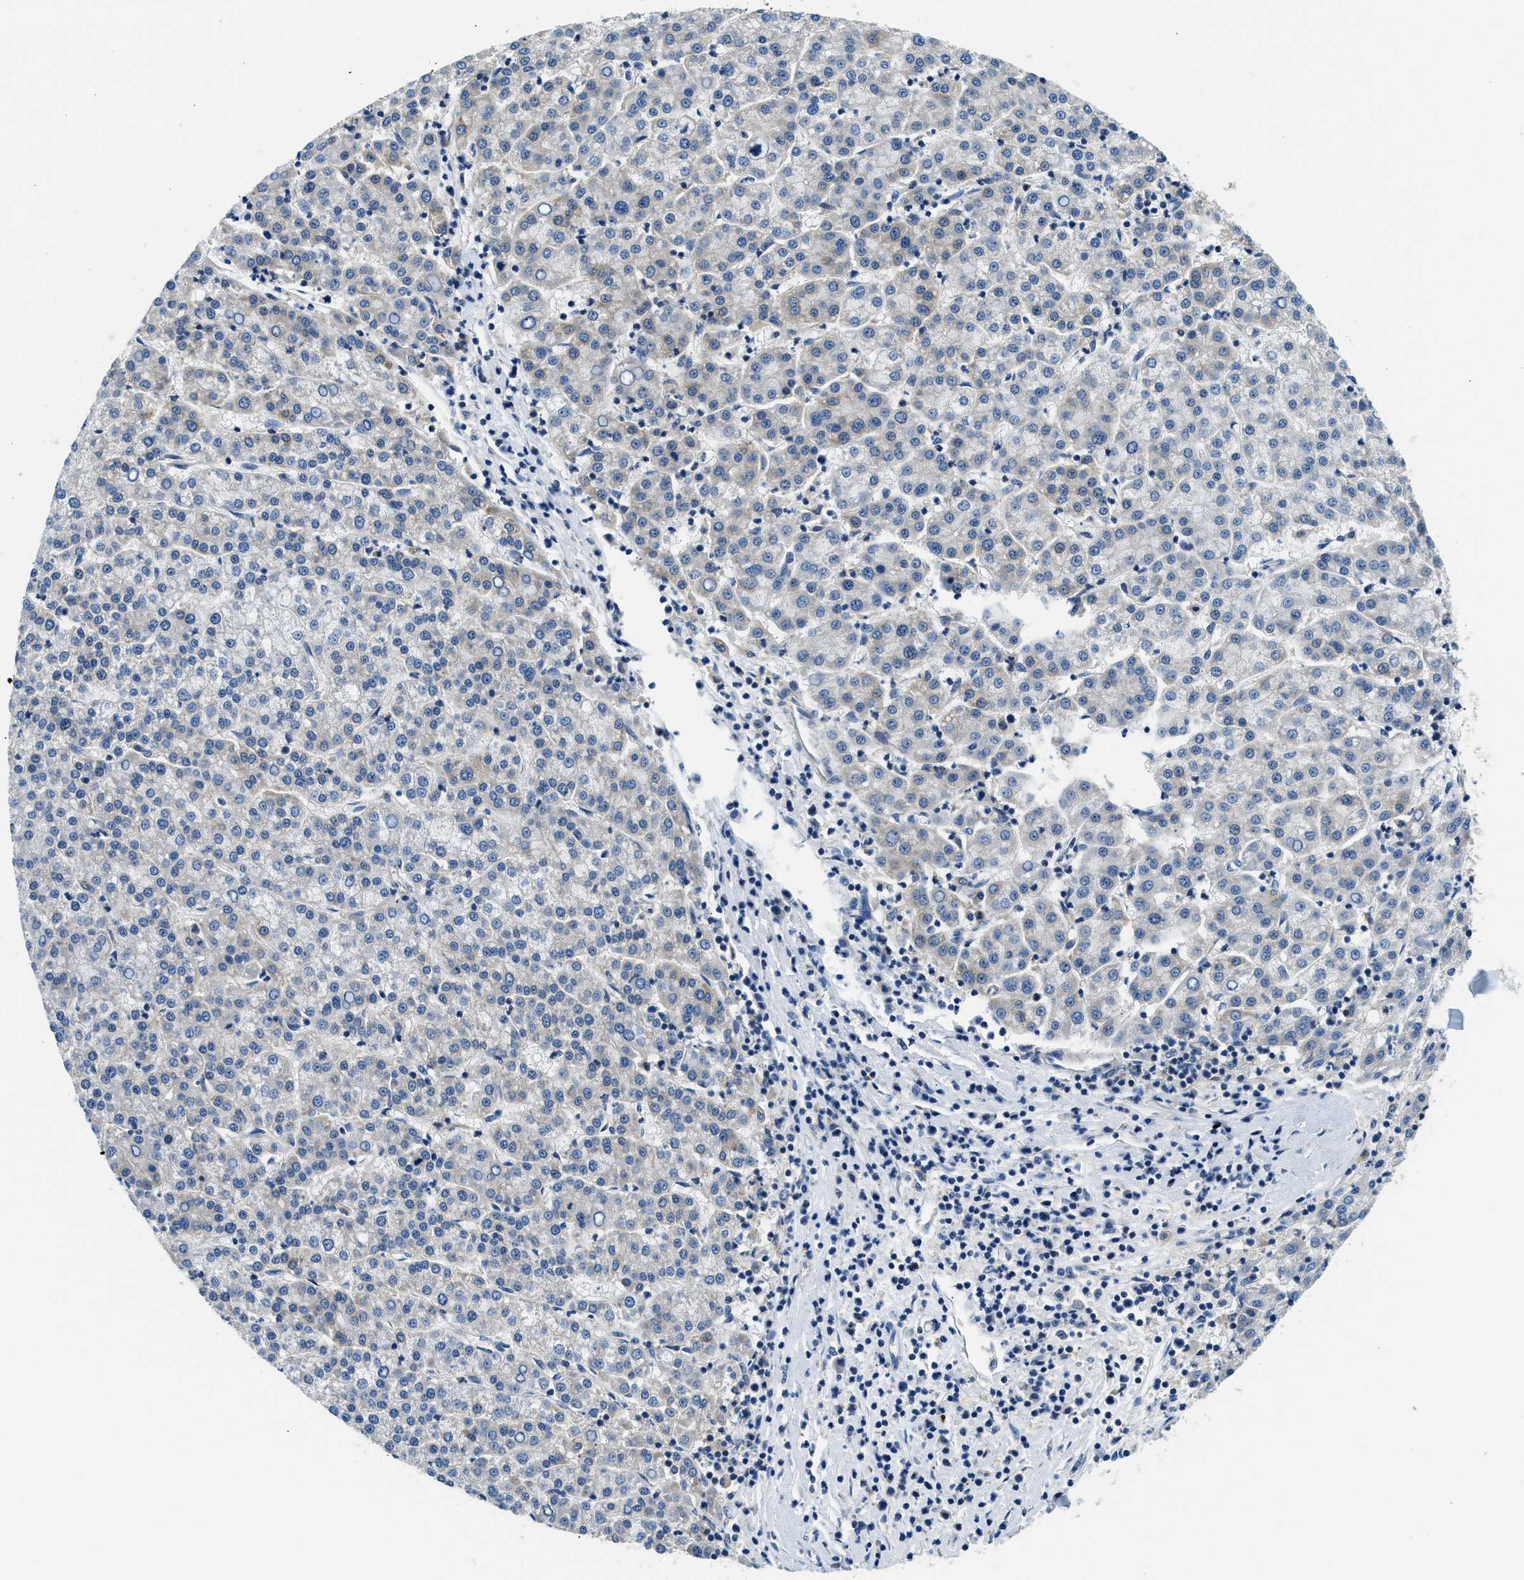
{"staining": {"intensity": "moderate", "quantity": "<25%", "location": "cytoplasmic/membranous"}, "tissue": "liver cancer", "cell_type": "Tumor cells", "image_type": "cancer", "snomed": [{"axis": "morphology", "description": "Carcinoma, Hepatocellular, NOS"}, {"axis": "topography", "description": "Liver"}], "caption": "The micrograph demonstrates immunohistochemical staining of hepatocellular carcinoma (liver). There is moderate cytoplasmic/membranous positivity is identified in about <25% of tumor cells.", "gene": "LPIN2", "patient": {"sex": "female", "age": 58}}